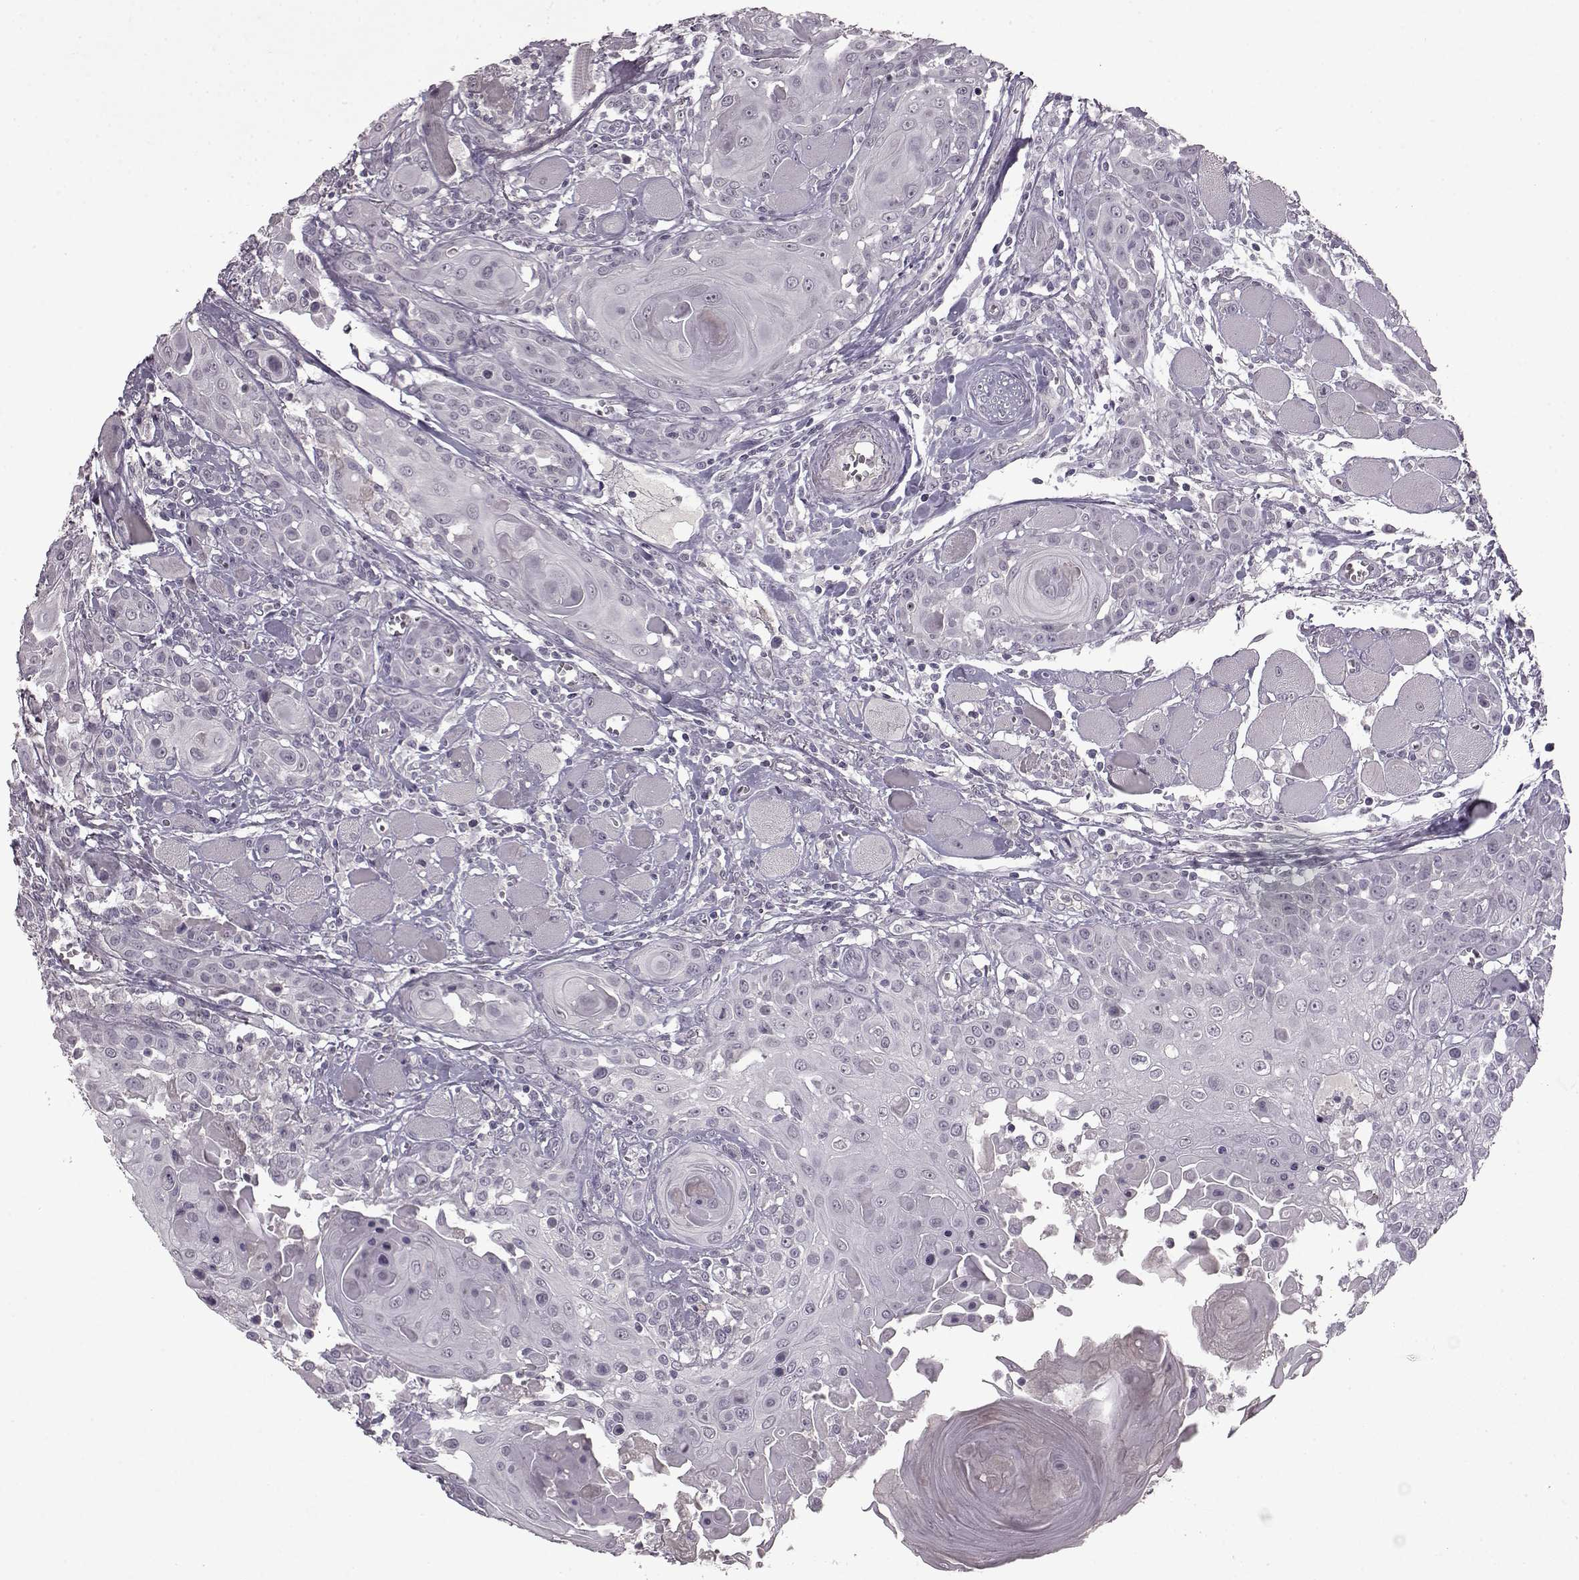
{"staining": {"intensity": "negative", "quantity": "none", "location": "none"}, "tissue": "head and neck cancer", "cell_type": "Tumor cells", "image_type": "cancer", "snomed": [{"axis": "morphology", "description": "Squamous cell carcinoma, NOS"}, {"axis": "topography", "description": "Head-Neck"}], "caption": "This is an IHC micrograph of human head and neck squamous cell carcinoma. There is no staining in tumor cells.", "gene": "LHB", "patient": {"sex": "female", "age": 80}}